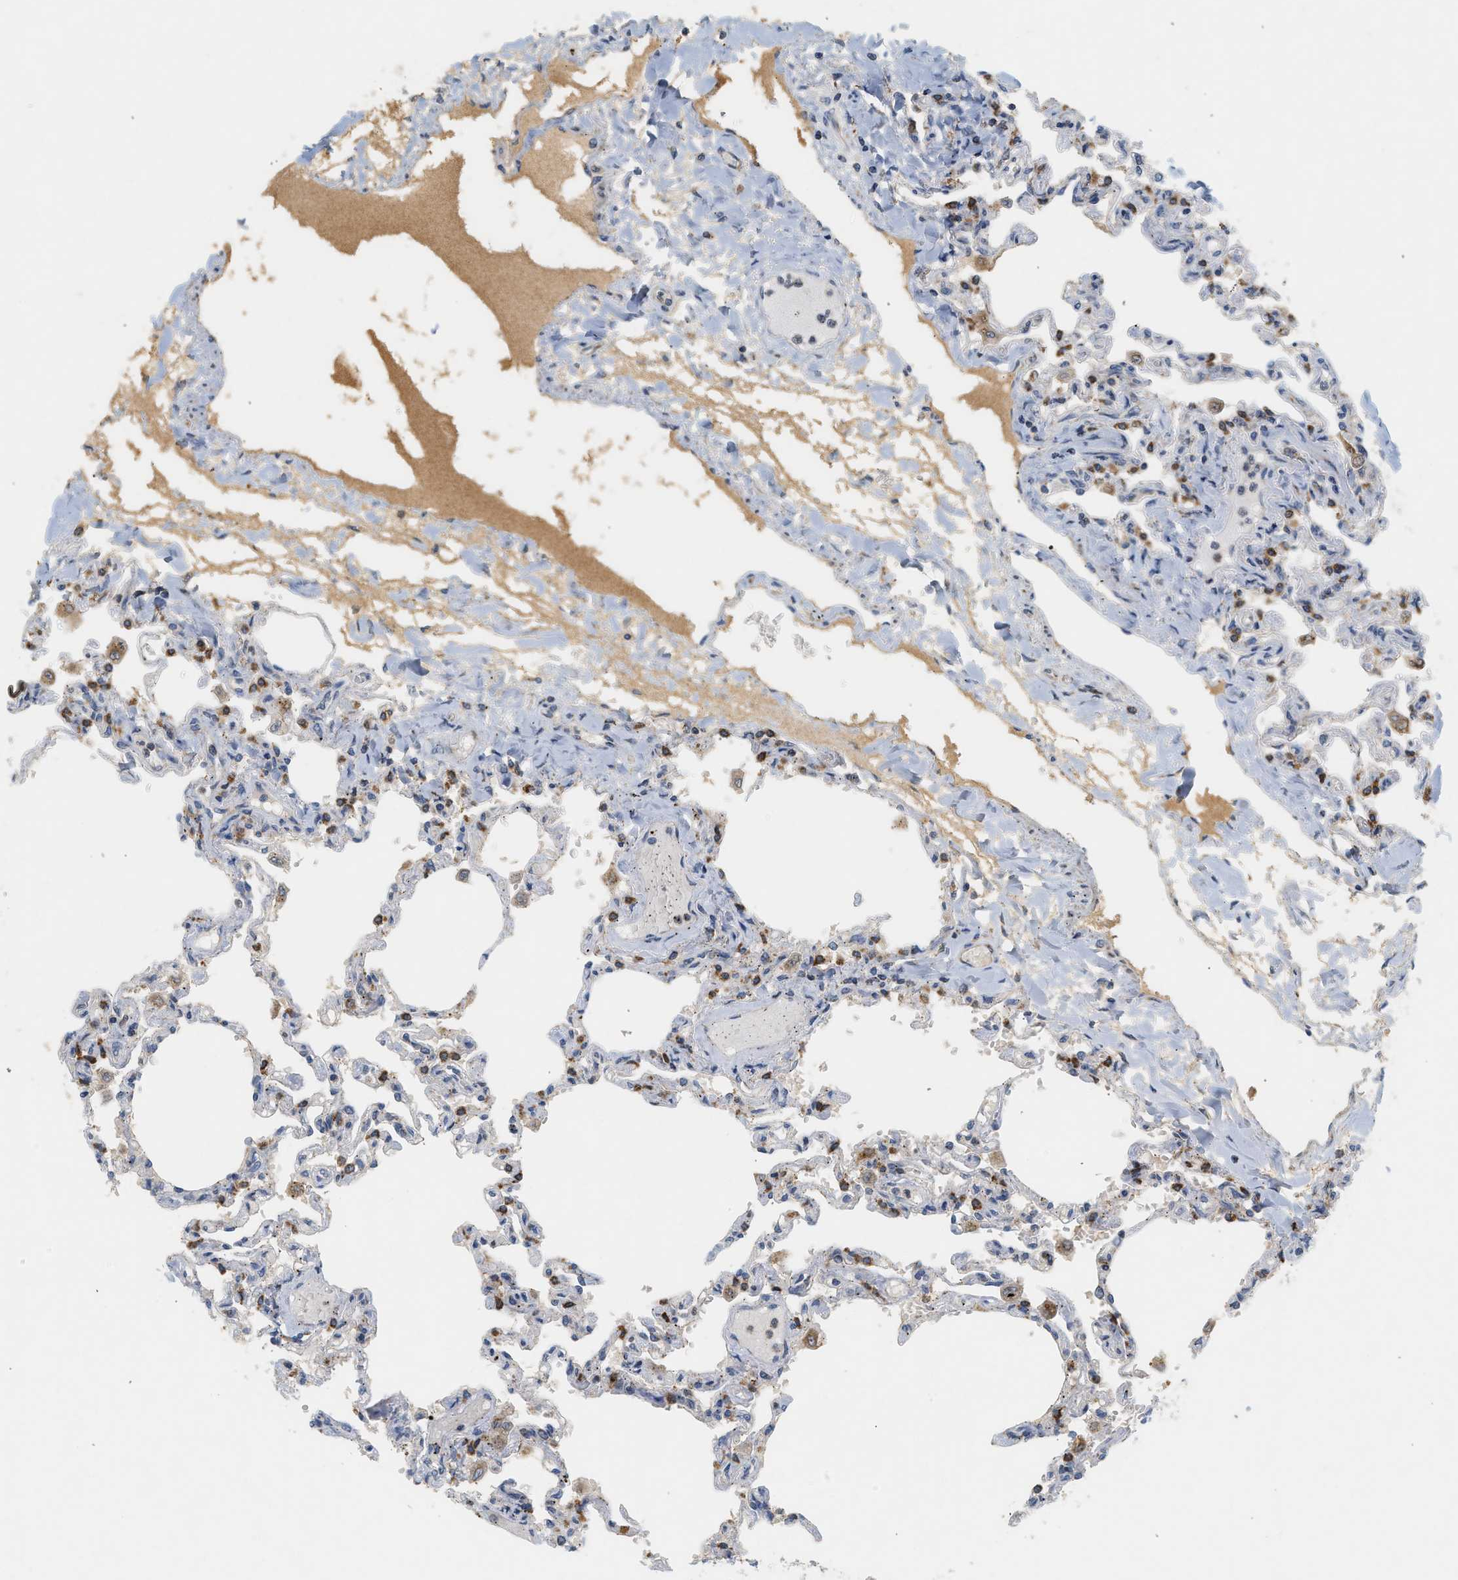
{"staining": {"intensity": "moderate", "quantity": "<25%", "location": "cytoplasmic/membranous"}, "tissue": "lung", "cell_type": "Alveolar cells", "image_type": "normal", "snomed": [{"axis": "morphology", "description": "Normal tissue, NOS"}, {"axis": "topography", "description": "Lung"}], "caption": "Alveolar cells exhibit low levels of moderate cytoplasmic/membranous expression in about <25% of cells in unremarkable lung.", "gene": "MCU", "patient": {"sex": "male", "age": 21}}